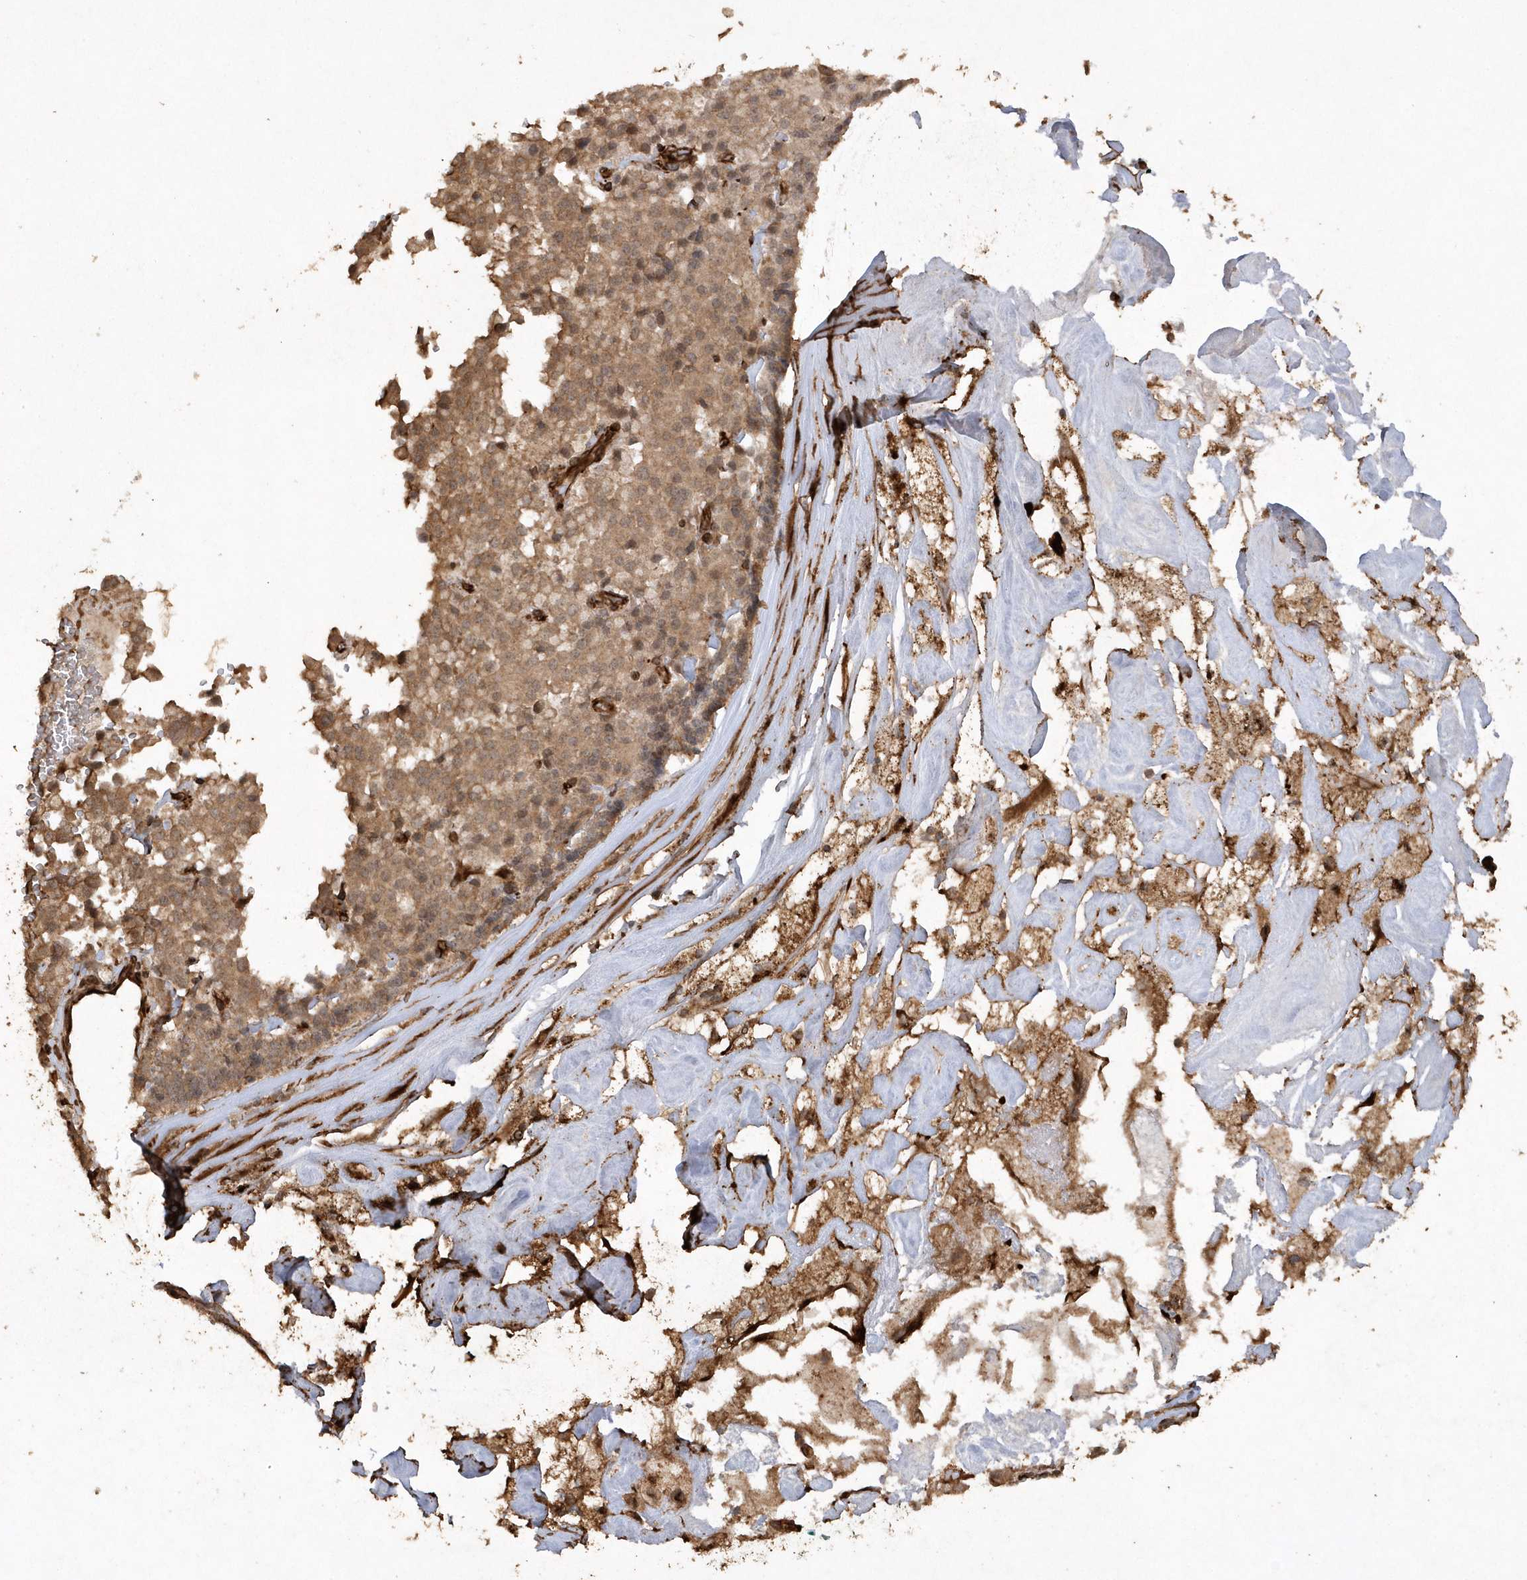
{"staining": {"intensity": "moderate", "quantity": ">75%", "location": "cytoplasmic/membranous"}, "tissue": "pancreatic cancer", "cell_type": "Tumor cells", "image_type": "cancer", "snomed": [{"axis": "morphology", "description": "Adenocarcinoma, NOS"}, {"axis": "topography", "description": "Pancreas"}], "caption": "Pancreatic cancer (adenocarcinoma) stained with immunohistochemistry (IHC) demonstrates moderate cytoplasmic/membranous expression in approximately >75% of tumor cells. (brown staining indicates protein expression, while blue staining denotes nuclei).", "gene": "AVPI1", "patient": {"sex": "male", "age": 65}}